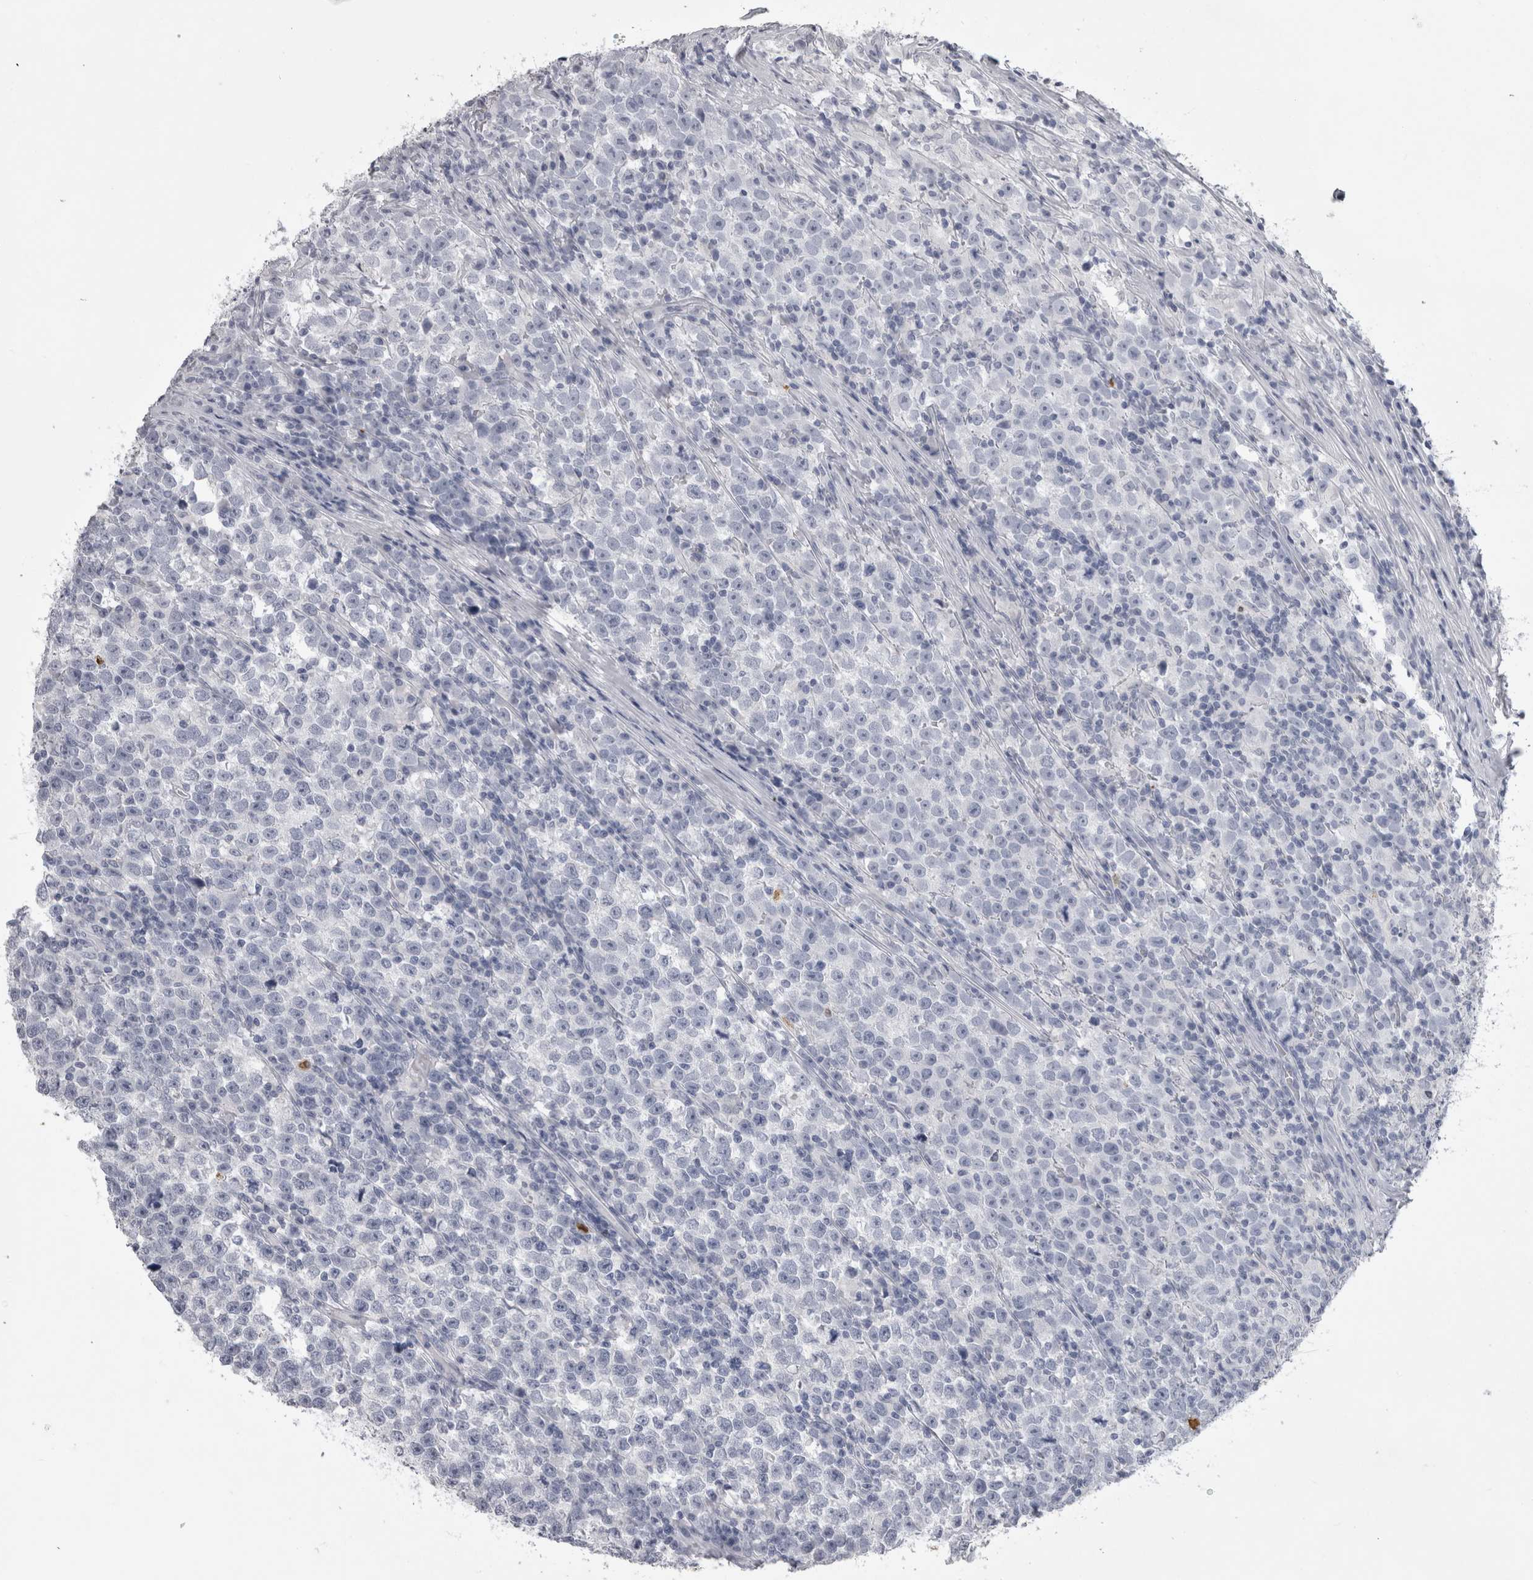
{"staining": {"intensity": "negative", "quantity": "none", "location": "none"}, "tissue": "testis cancer", "cell_type": "Tumor cells", "image_type": "cancer", "snomed": [{"axis": "morphology", "description": "Normal tissue, NOS"}, {"axis": "morphology", "description": "Seminoma, NOS"}, {"axis": "topography", "description": "Testis"}], "caption": "A high-resolution image shows immunohistochemistry (IHC) staining of testis cancer (seminoma), which displays no significant positivity in tumor cells.", "gene": "ADAM2", "patient": {"sex": "male", "age": 43}}